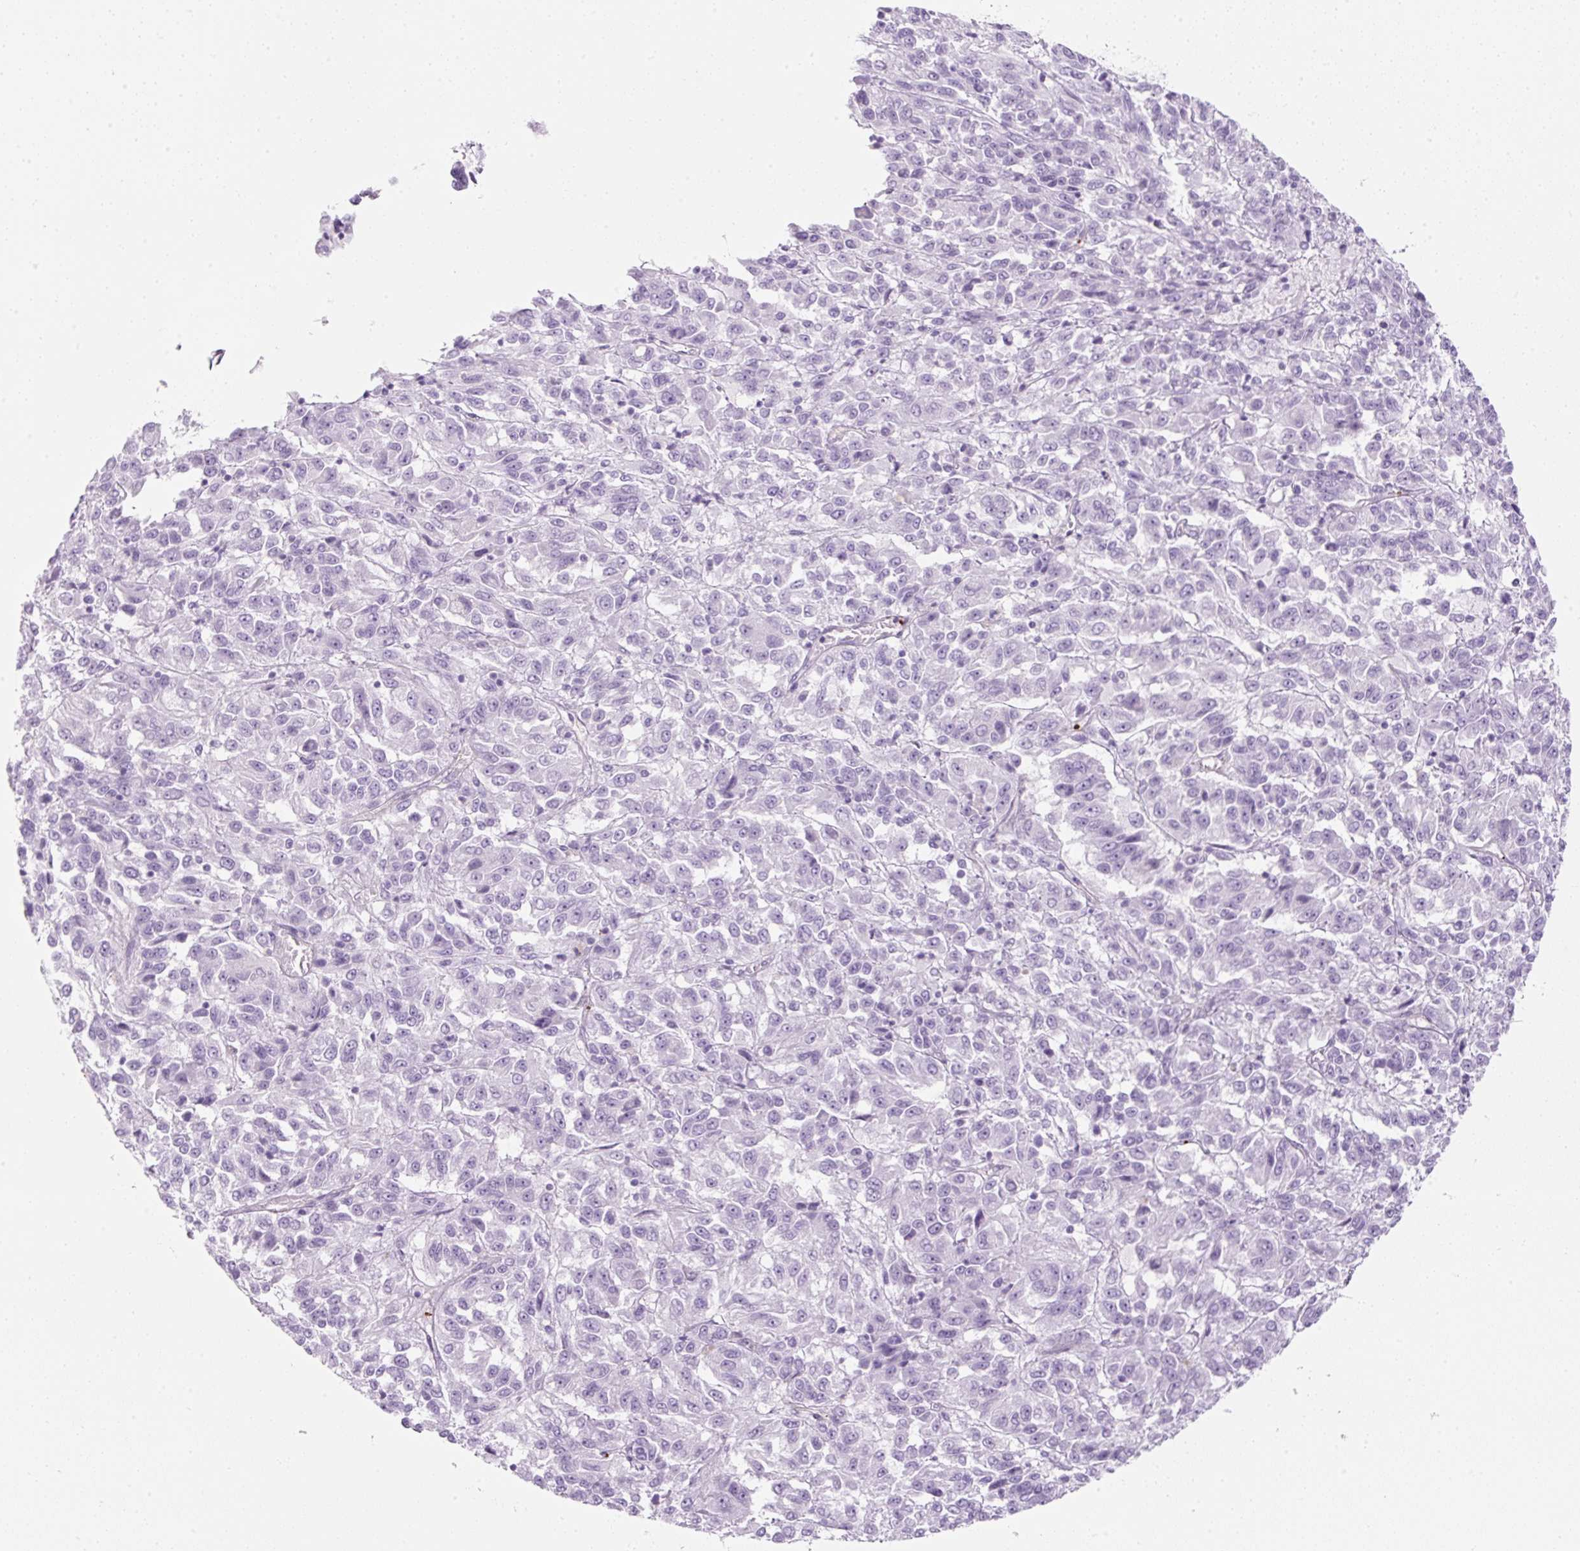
{"staining": {"intensity": "negative", "quantity": "none", "location": "none"}, "tissue": "melanoma", "cell_type": "Tumor cells", "image_type": "cancer", "snomed": [{"axis": "morphology", "description": "Malignant melanoma, Metastatic site"}, {"axis": "topography", "description": "Lung"}], "caption": "The photomicrograph reveals no staining of tumor cells in malignant melanoma (metastatic site).", "gene": "PF4V1", "patient": {"sex": "male", "age": 64}}